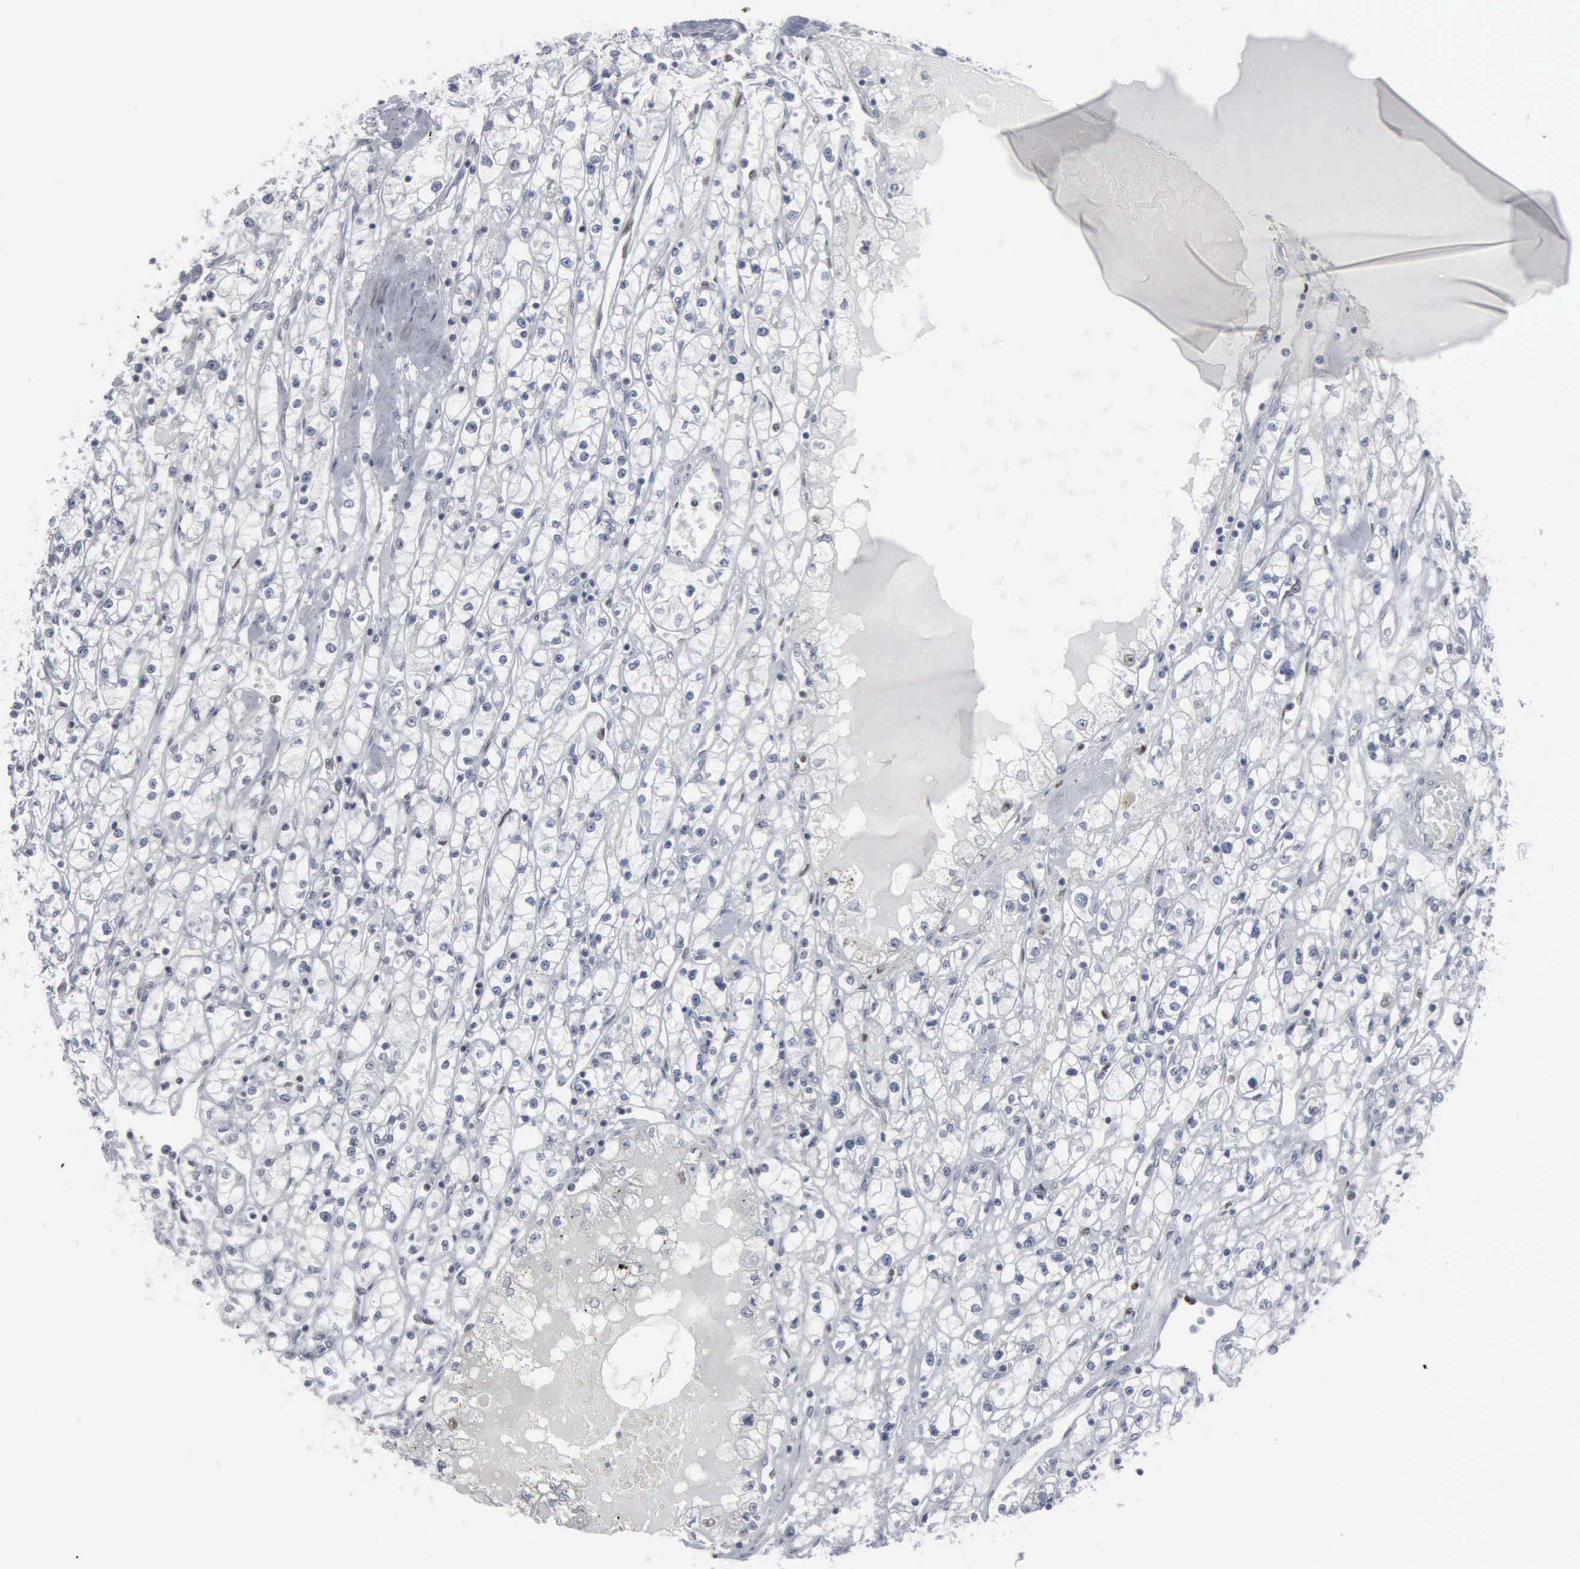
{"staining": {"intensity": "negative", "quantity": "none", "location": "none"}, "tissue": "renal cancer", "cell_type": "Tumor cells", "image_type": "cancer", "snomed": [{"axis": "morphology", "description": "Adenocarcinoma, NOS"}, {"axis": "topography", "description": "Kidney"}], "caption": "Tumor cells are negative for protein expression in human renal cancer.", "gene": "CCND3", "patient": {"sex": "male", "age": 56}}